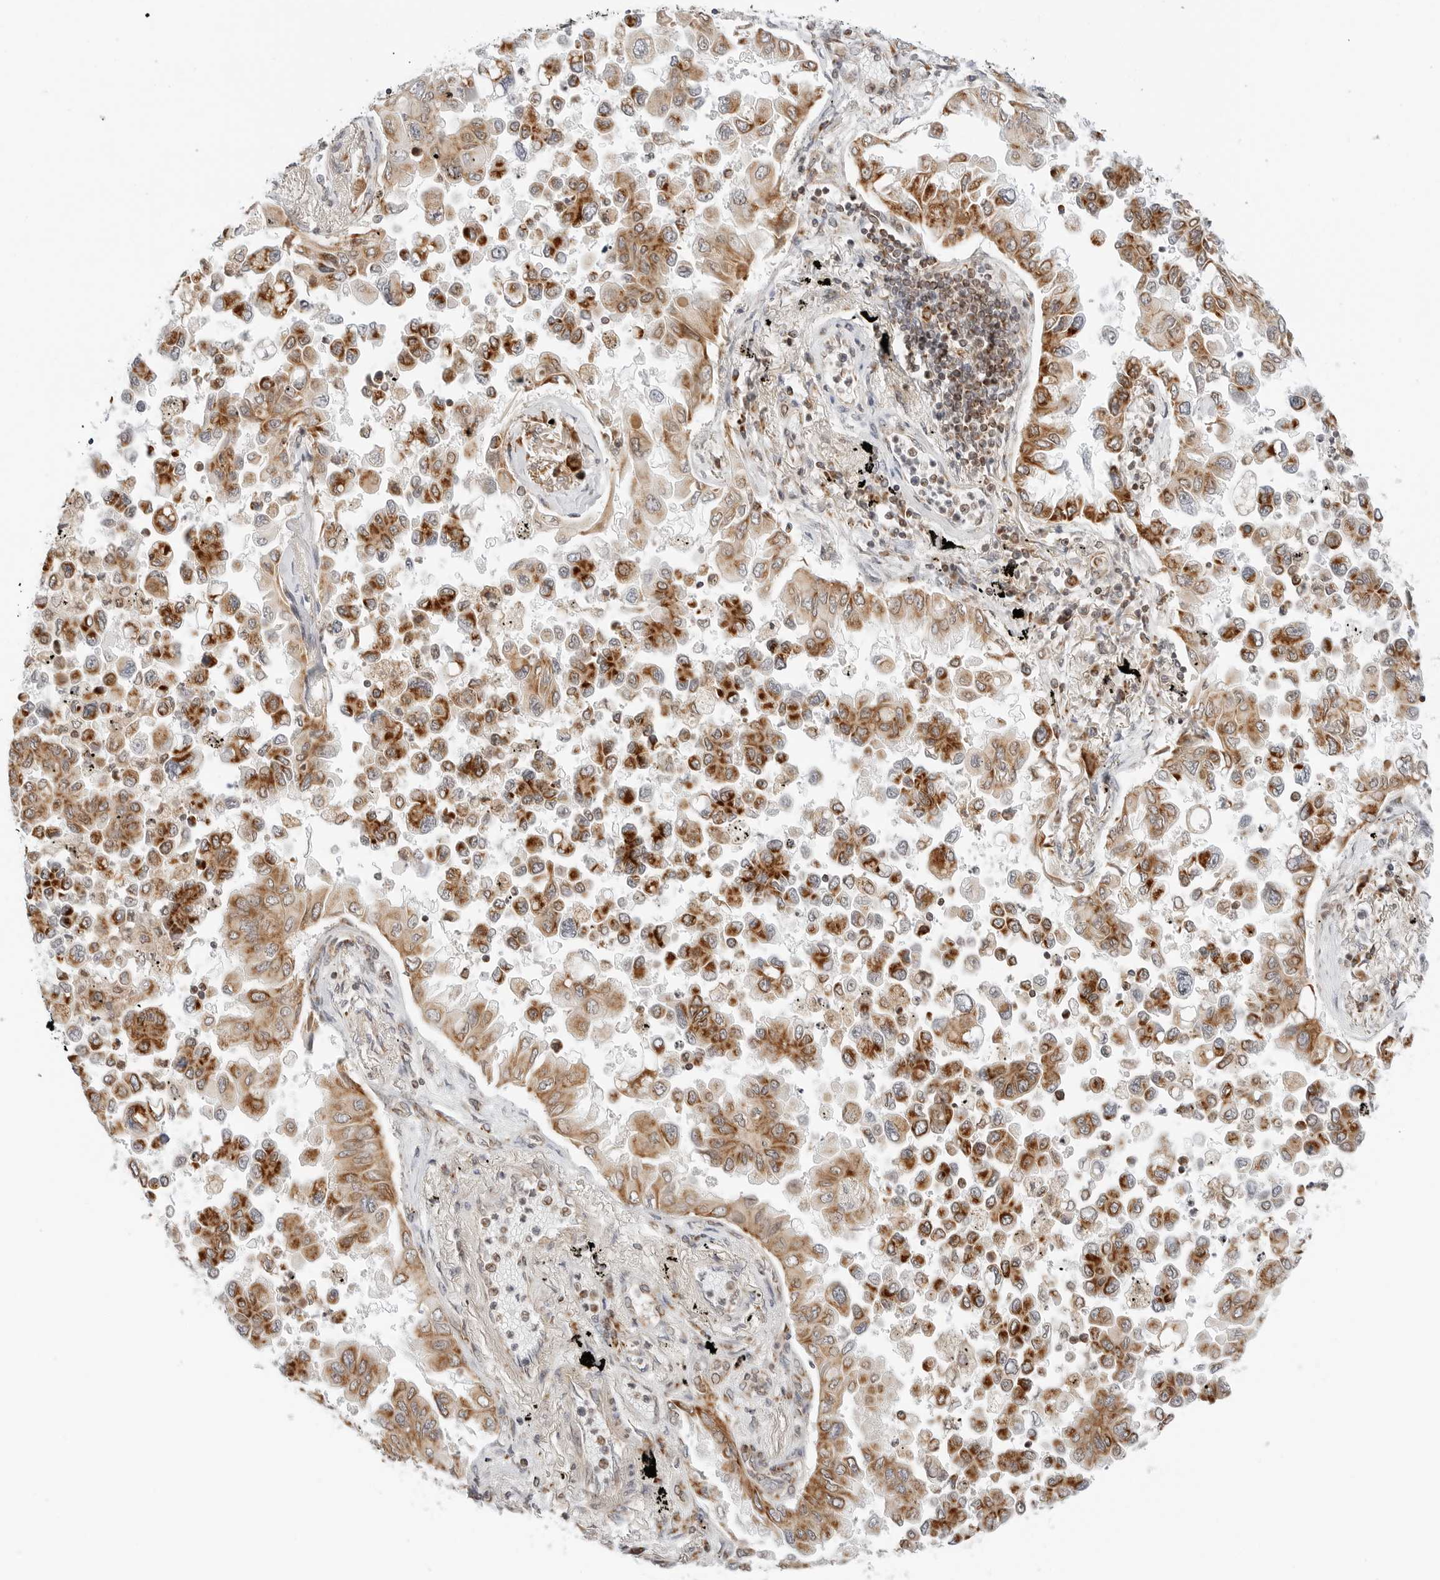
{"staining": {"intensity": "moderate", "quantity": ">75%", "location": "cytoplasmic/membranous"}, "tissue": "lung cancer", "cell_type": "Tumor cells", "image_type": "cancer", "snomed": [{"axis": "morphology", "description": "Adenocarcinoma, NOS"}, {"axis": "topography", "description": "Lung"}], "caption": "This is an image of immunohistochemistry staining of lung cancer (adenocarcinoma), which shows moderate staining in the cytoplasmic/membranous of tumor cells.", "gene": "DYRK4", "patient": {"sex": "female", "age": 67}}